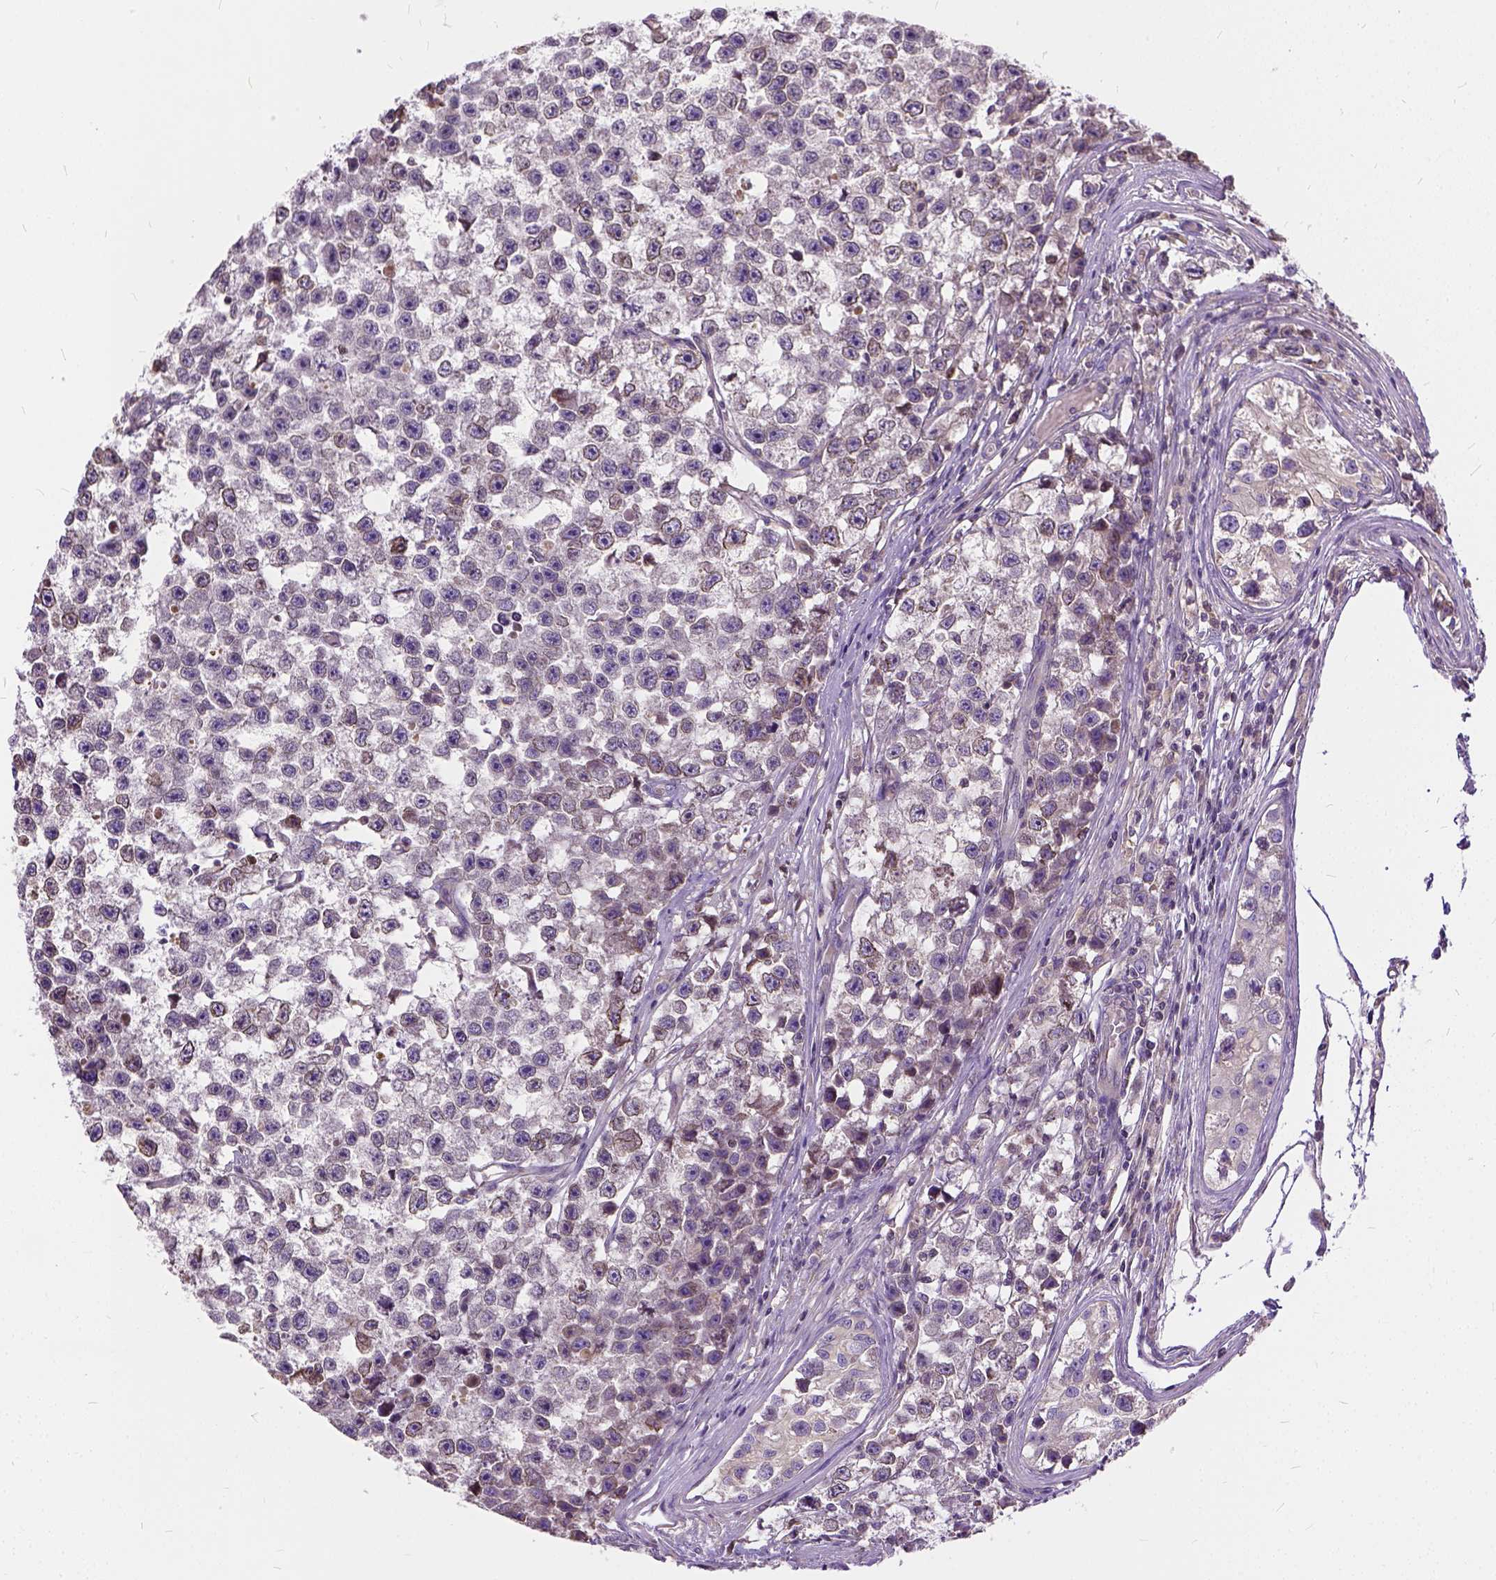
{"staining": {"intensity": "moderate", "quantity": "<25%", "location": "cytoplasmic/membranous,nuclear"}, "tissue": "testis cancer", "cell_type": "Tumor cells", "image_type": "cancer", "snomed": [{"axis": "morphology", "description": "Seminoma, NOS"}, {"axis": "topography", "description": "Testis"}], "caption": "Protein expression analysis of seminoma (testis) exhibits moderate cytoplasmic/membranous and nuclear positivity in about <25% of tumor cells.", "gene": "CADM4", "patient": {"sex": "male", "age": 26}}